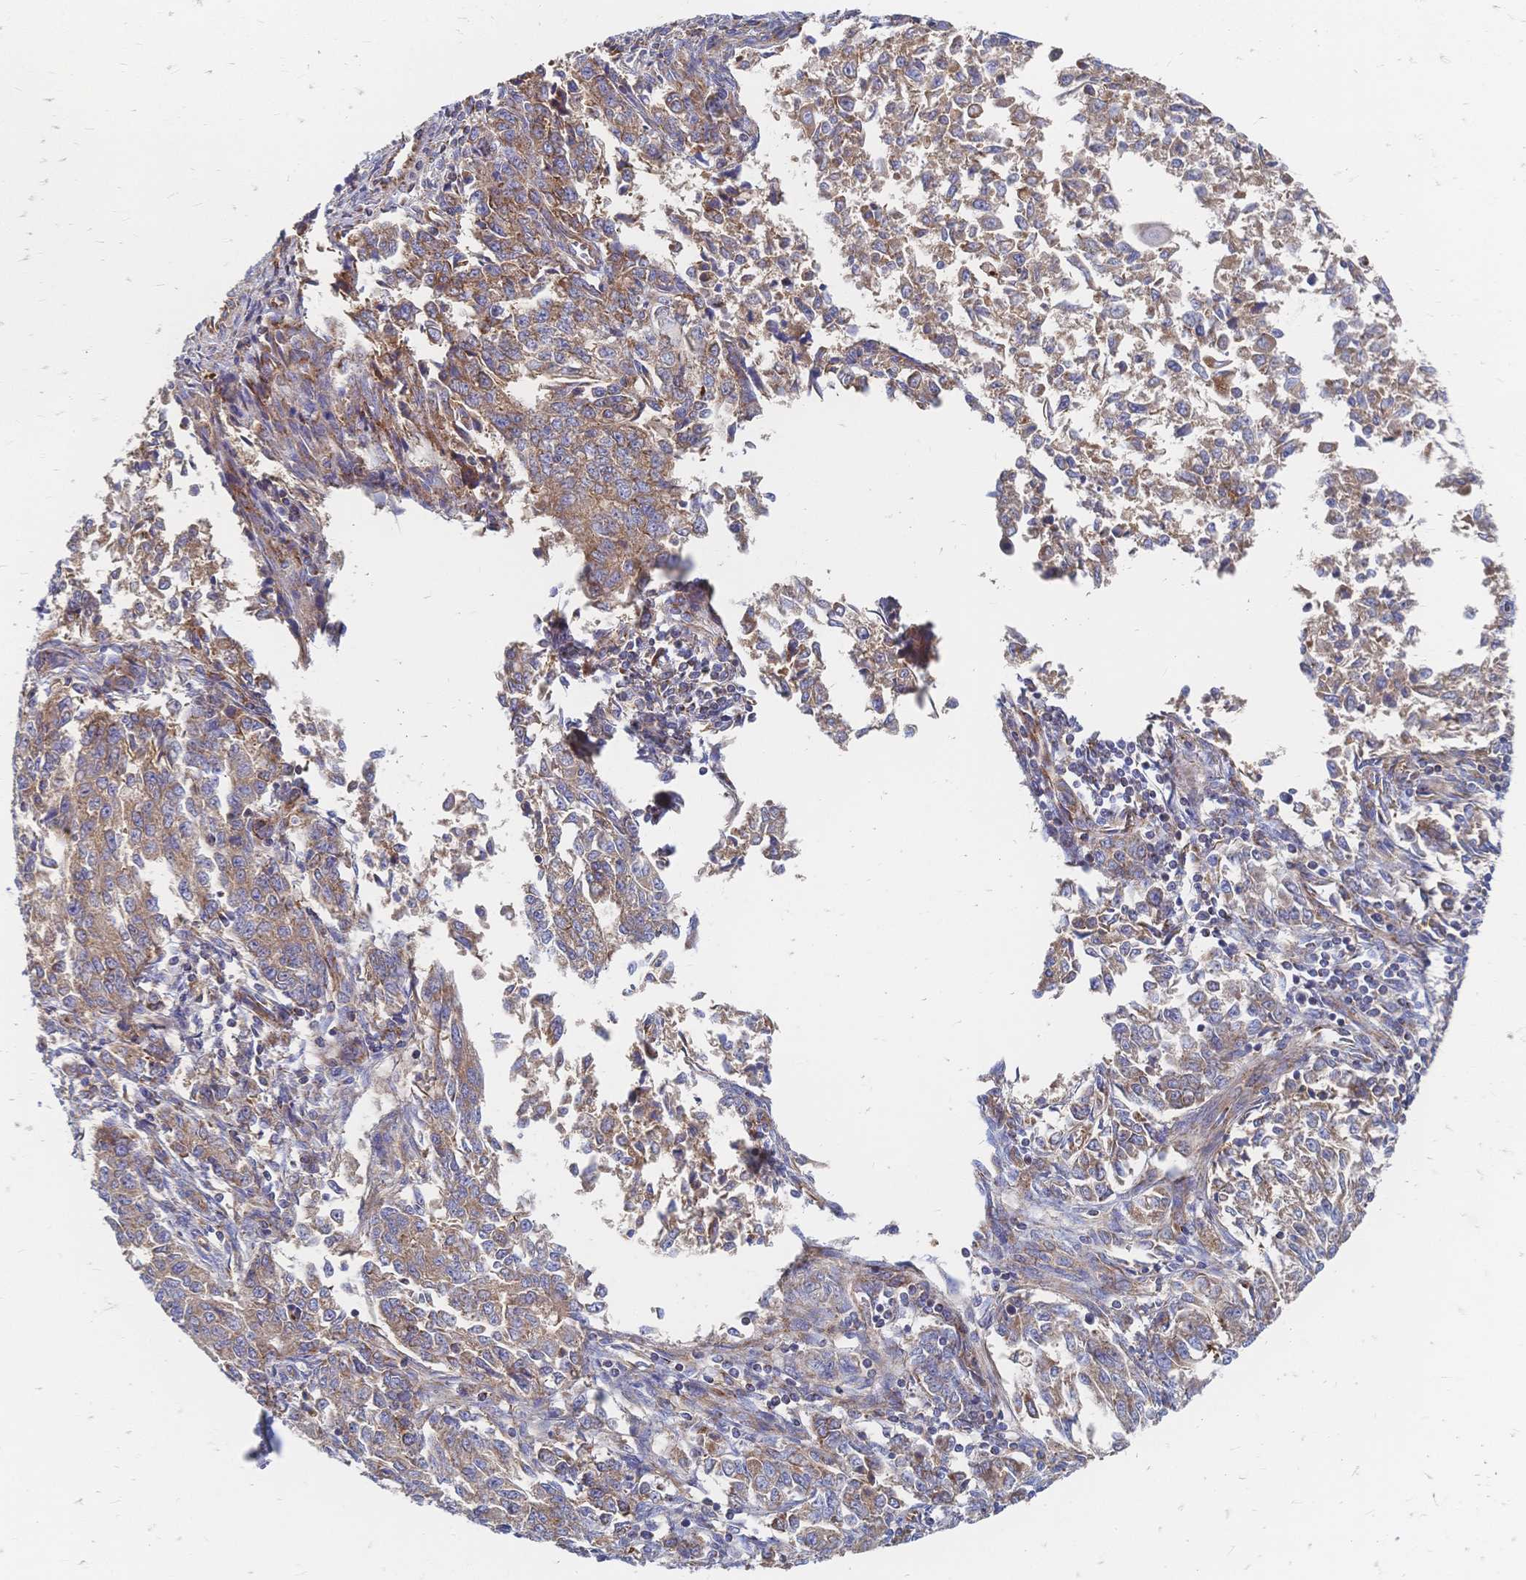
{"staining": {"intensity": "moderate", "quantity": ">75%", "location": "cytoplasmic/membranous"}, "tissue": "endometrial cancer", "cell_type": "Tumor cells", "image_type": "cancer", "snomed": [{"axis": "morphology", "description": "Adenocarcinoma, NOS"}, {"axis": "topography", "description": "Endometrium"}], "caption": "Immunohistochemical staining of human endometrial adenocarcinoma displays moderate cytoplasmic/membranous protein expression in about >75% of tumor cells.", "gene": "SORBS1", "patient": {"sex": "female", "age": 50}}